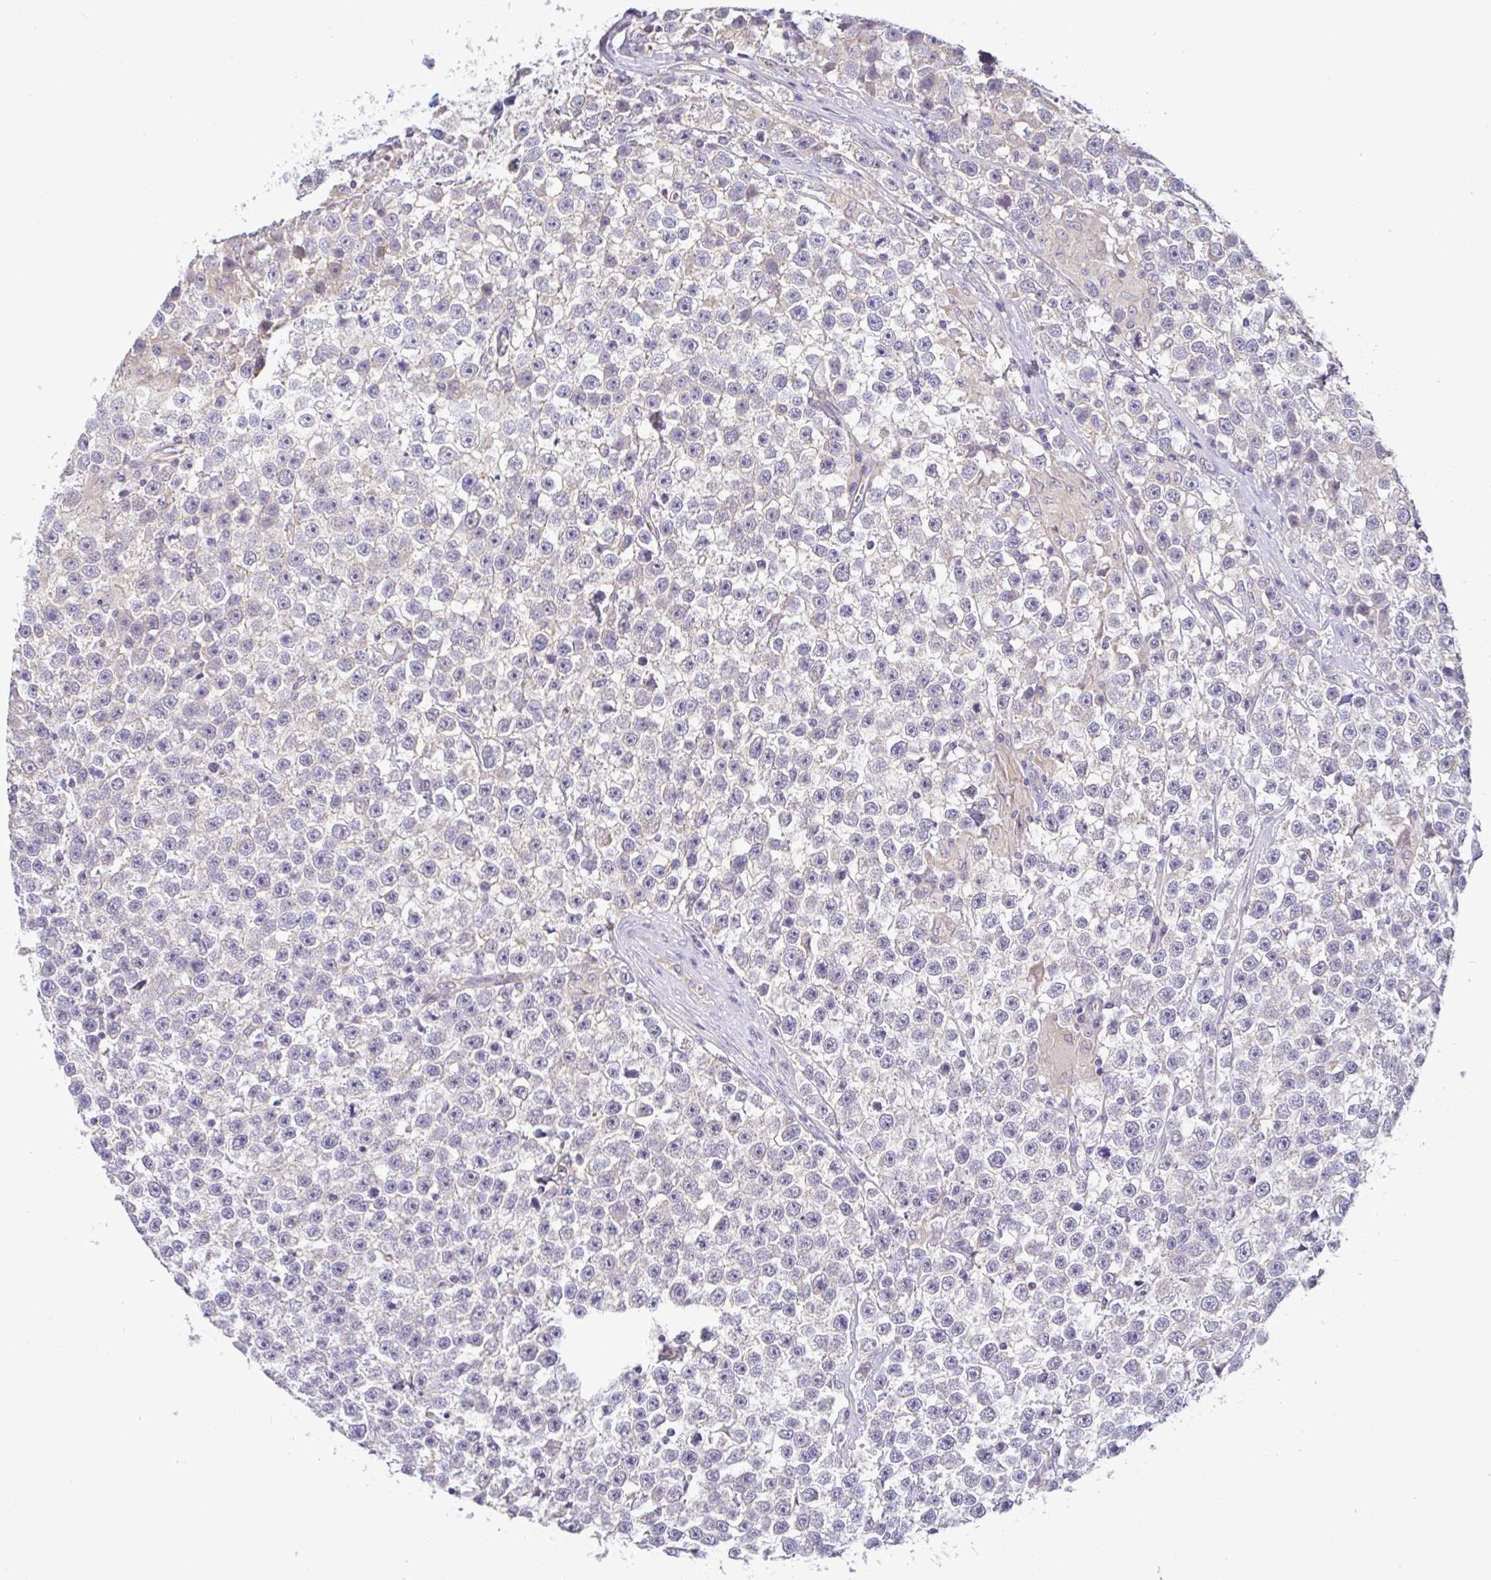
{"staining": {"intensity": "negative", "quantity": "none", "location": "none"}, "tissue": "testis cancer", "cell_type": "Tumor cells", "image_type": "cancer", "snomed": [{"axis": "morphology", "description": "Seminoma, NOS"}, {"axis": "topography", "description": "Testis"}], "caption": "Immunohistochemistry micrograph of testis cancer stained for a protein (brown), which reveals no expression in tumor cells.", "gene": "PLCD4", "patient": {"sex": "male", "age": 31}}